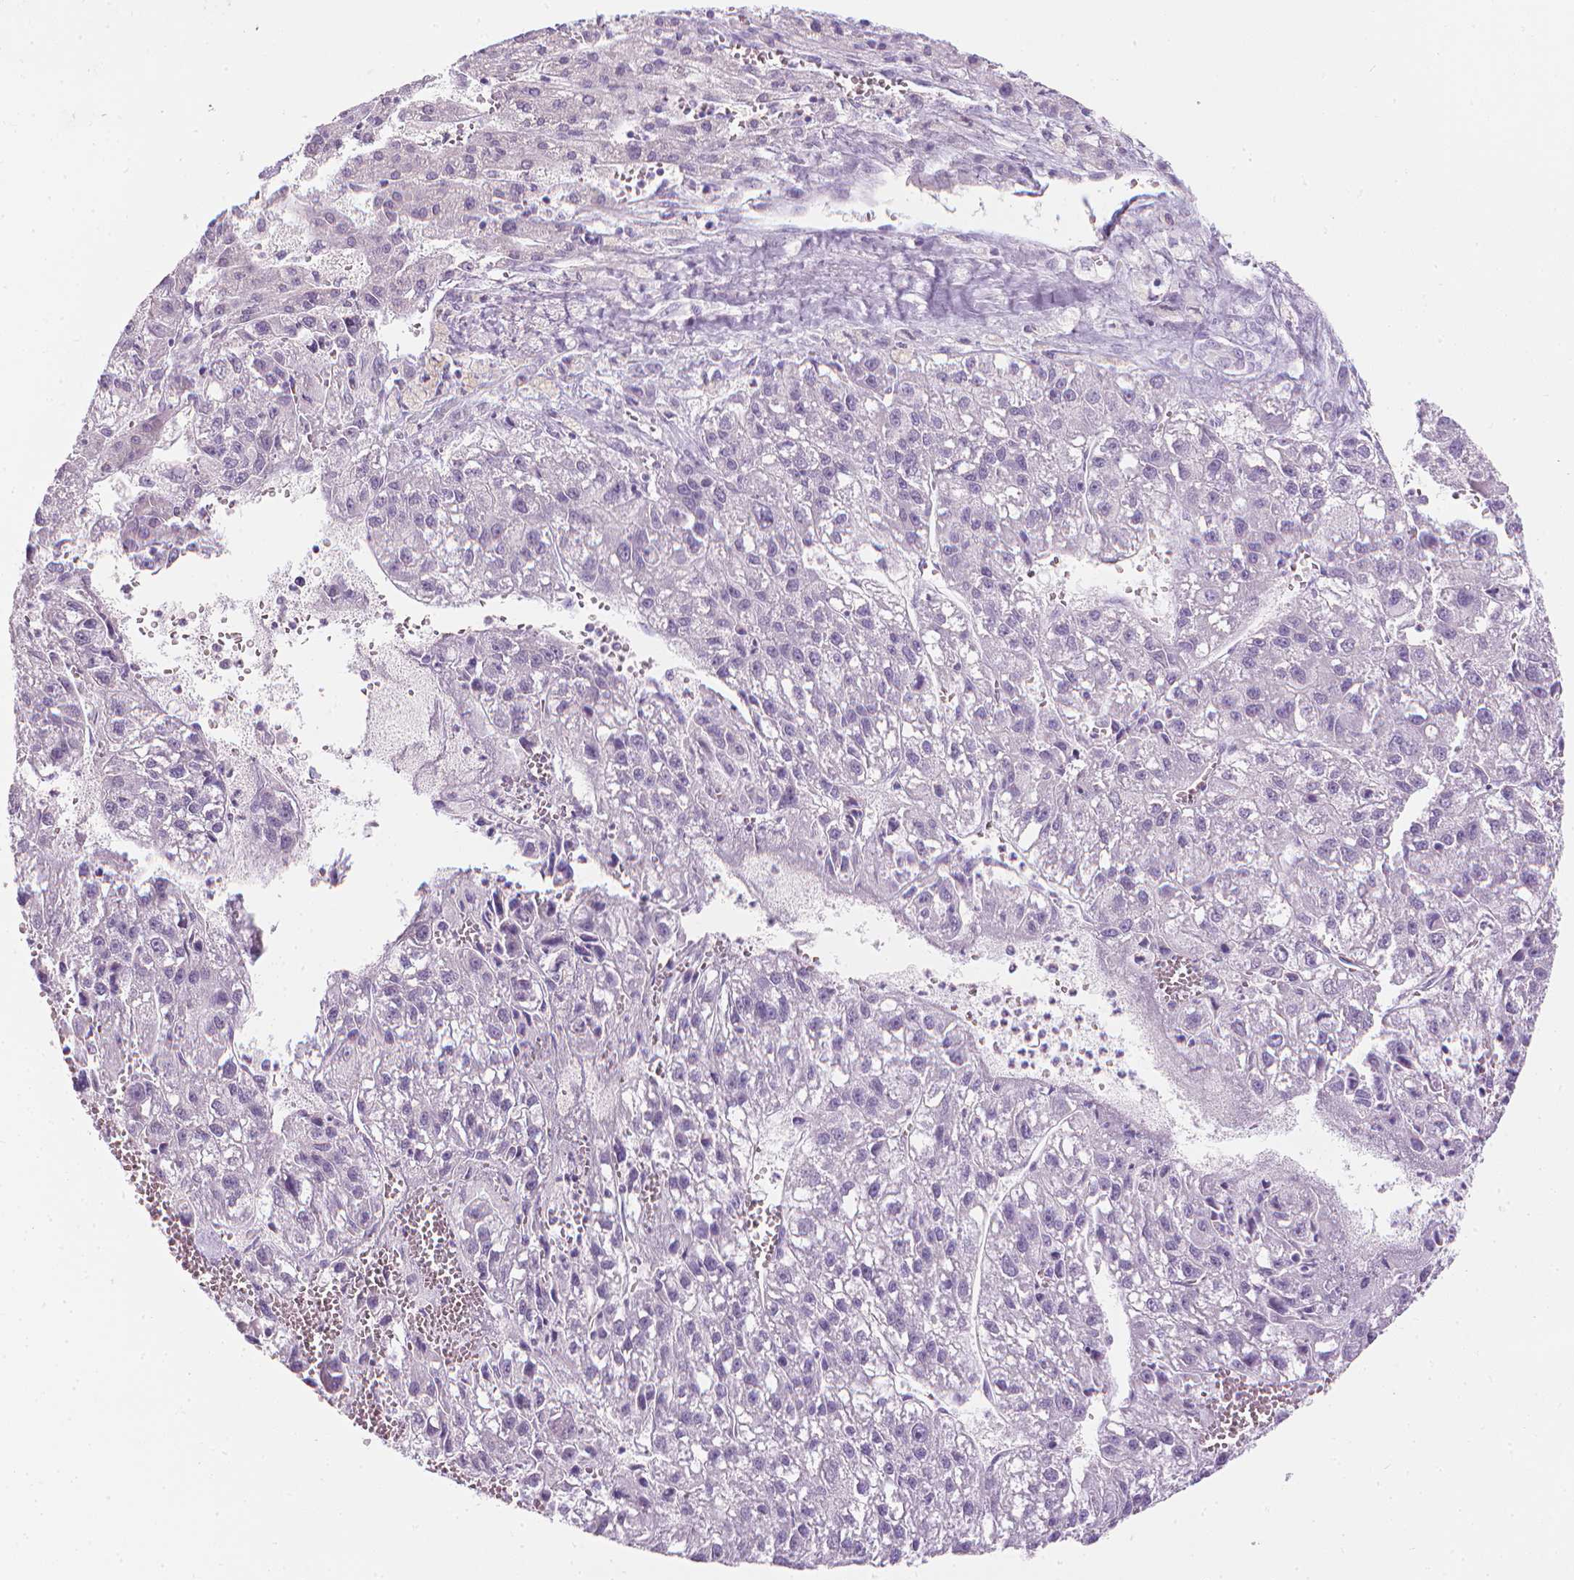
{"staining": {"intensity": "negative", "quantity": "none", "location": "none"}, "tissue": "liver cancer", "cell_type": "Tumor cells", "image_type": "cancer", "snomed": [{"axis": "morphology", "description": "Carcinoma, Hepatocellular, NOS"}, {"axis": "topography", "description": "Liver"}], "caption": "Immunohistochemistry of liver cancer demonstrates no positivity in tumor cells.", "gene": "DCAF8L1", "patient": {"sex": "female", "age": 70}}